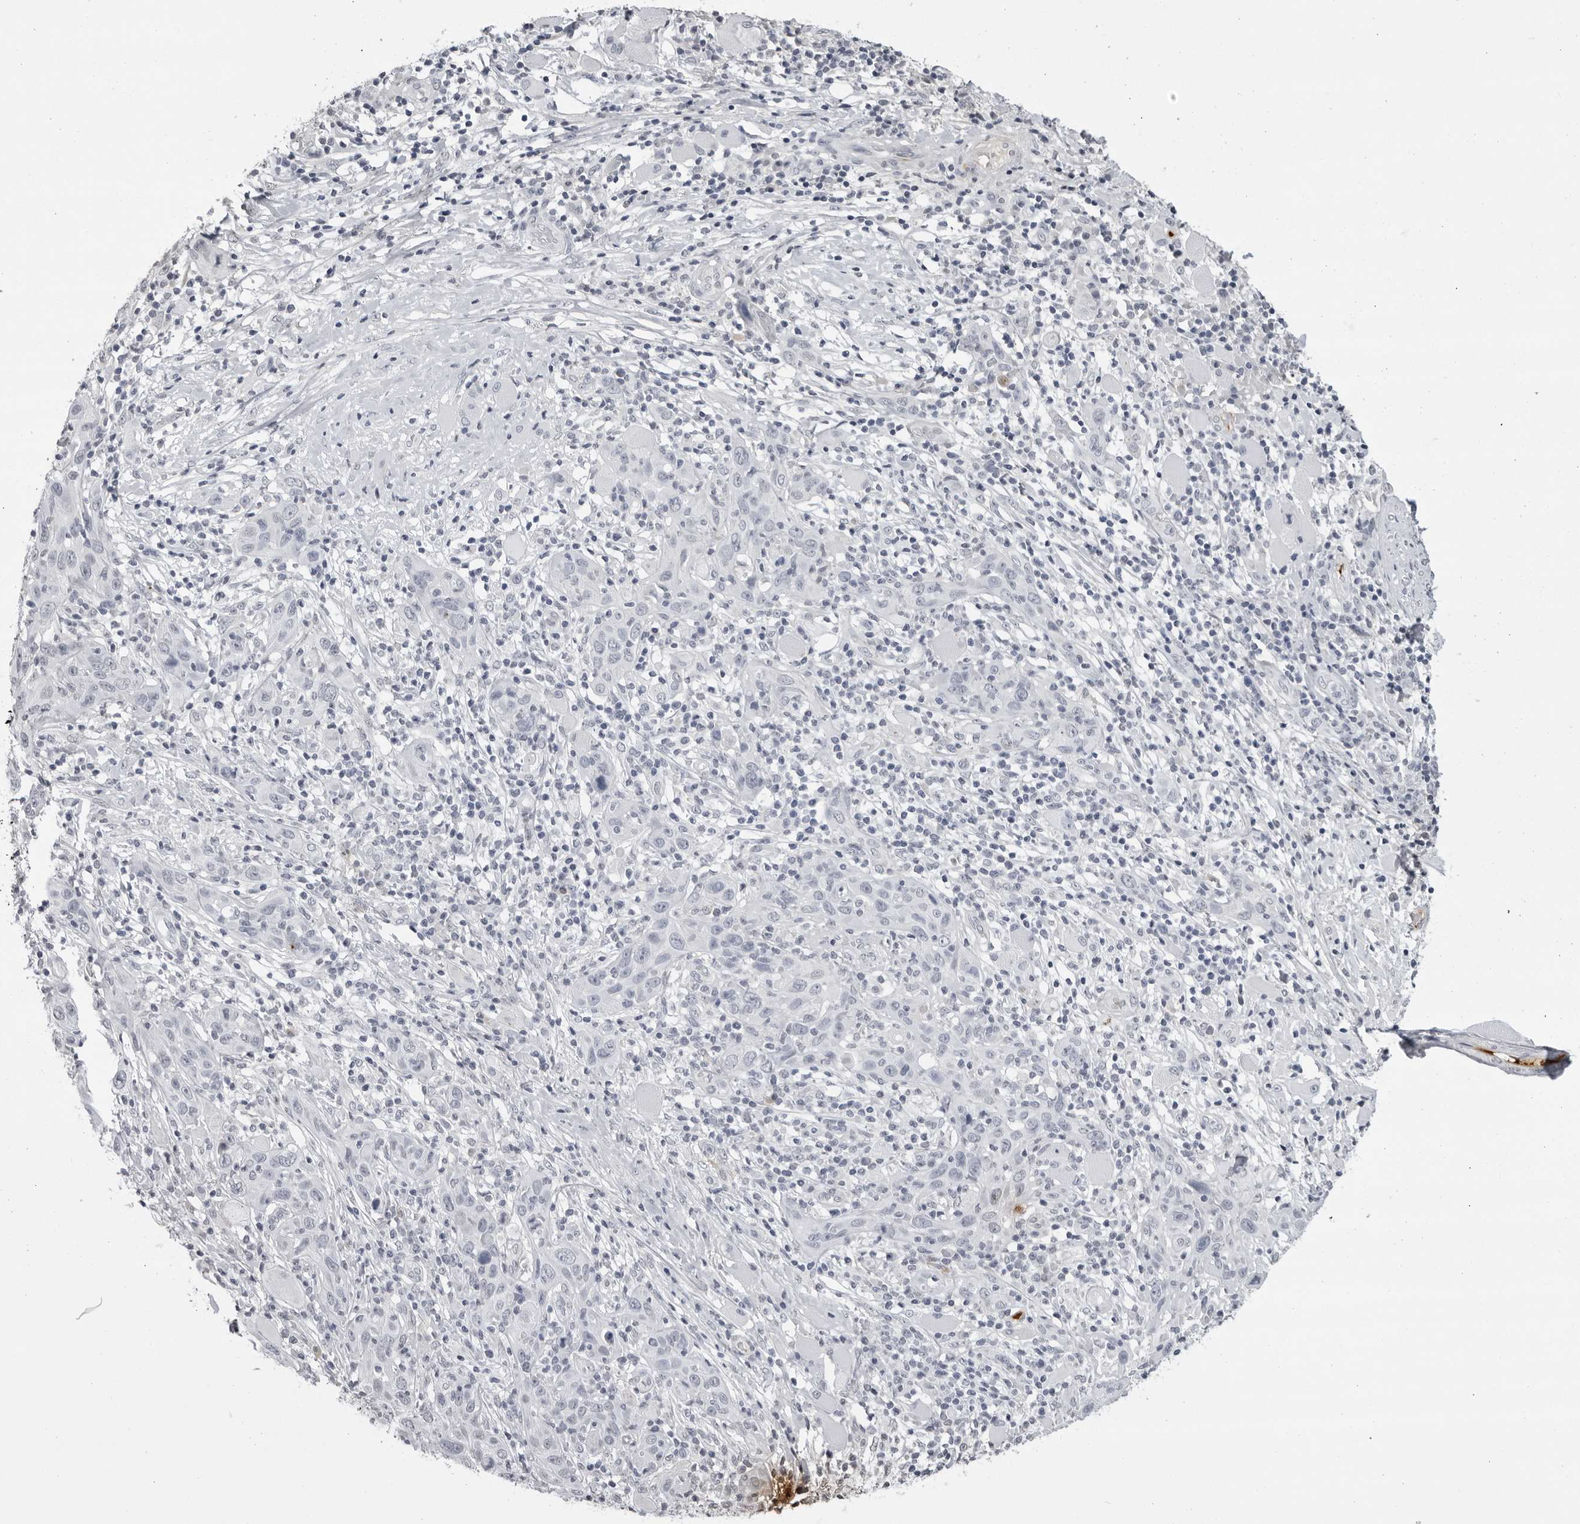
{"staining": {"intensity": "negative", "quantity": "none", "location": "none"}, "tissue": "skin cancer", "cell_type": "Tumor cells", "image_type": "cancer", "snomed": [{"axis": "morphology", "description": "Squamous cell carcinoma, NOS"}, {"axis": "topography", "description": "Skin"}], "caption": "This is an immunohistochemistry photomicrograph of skin cancer. There is no staining in tumor cells.", "gene": "SERPINF2", "patient": {"sex": "female", "age": 88}}